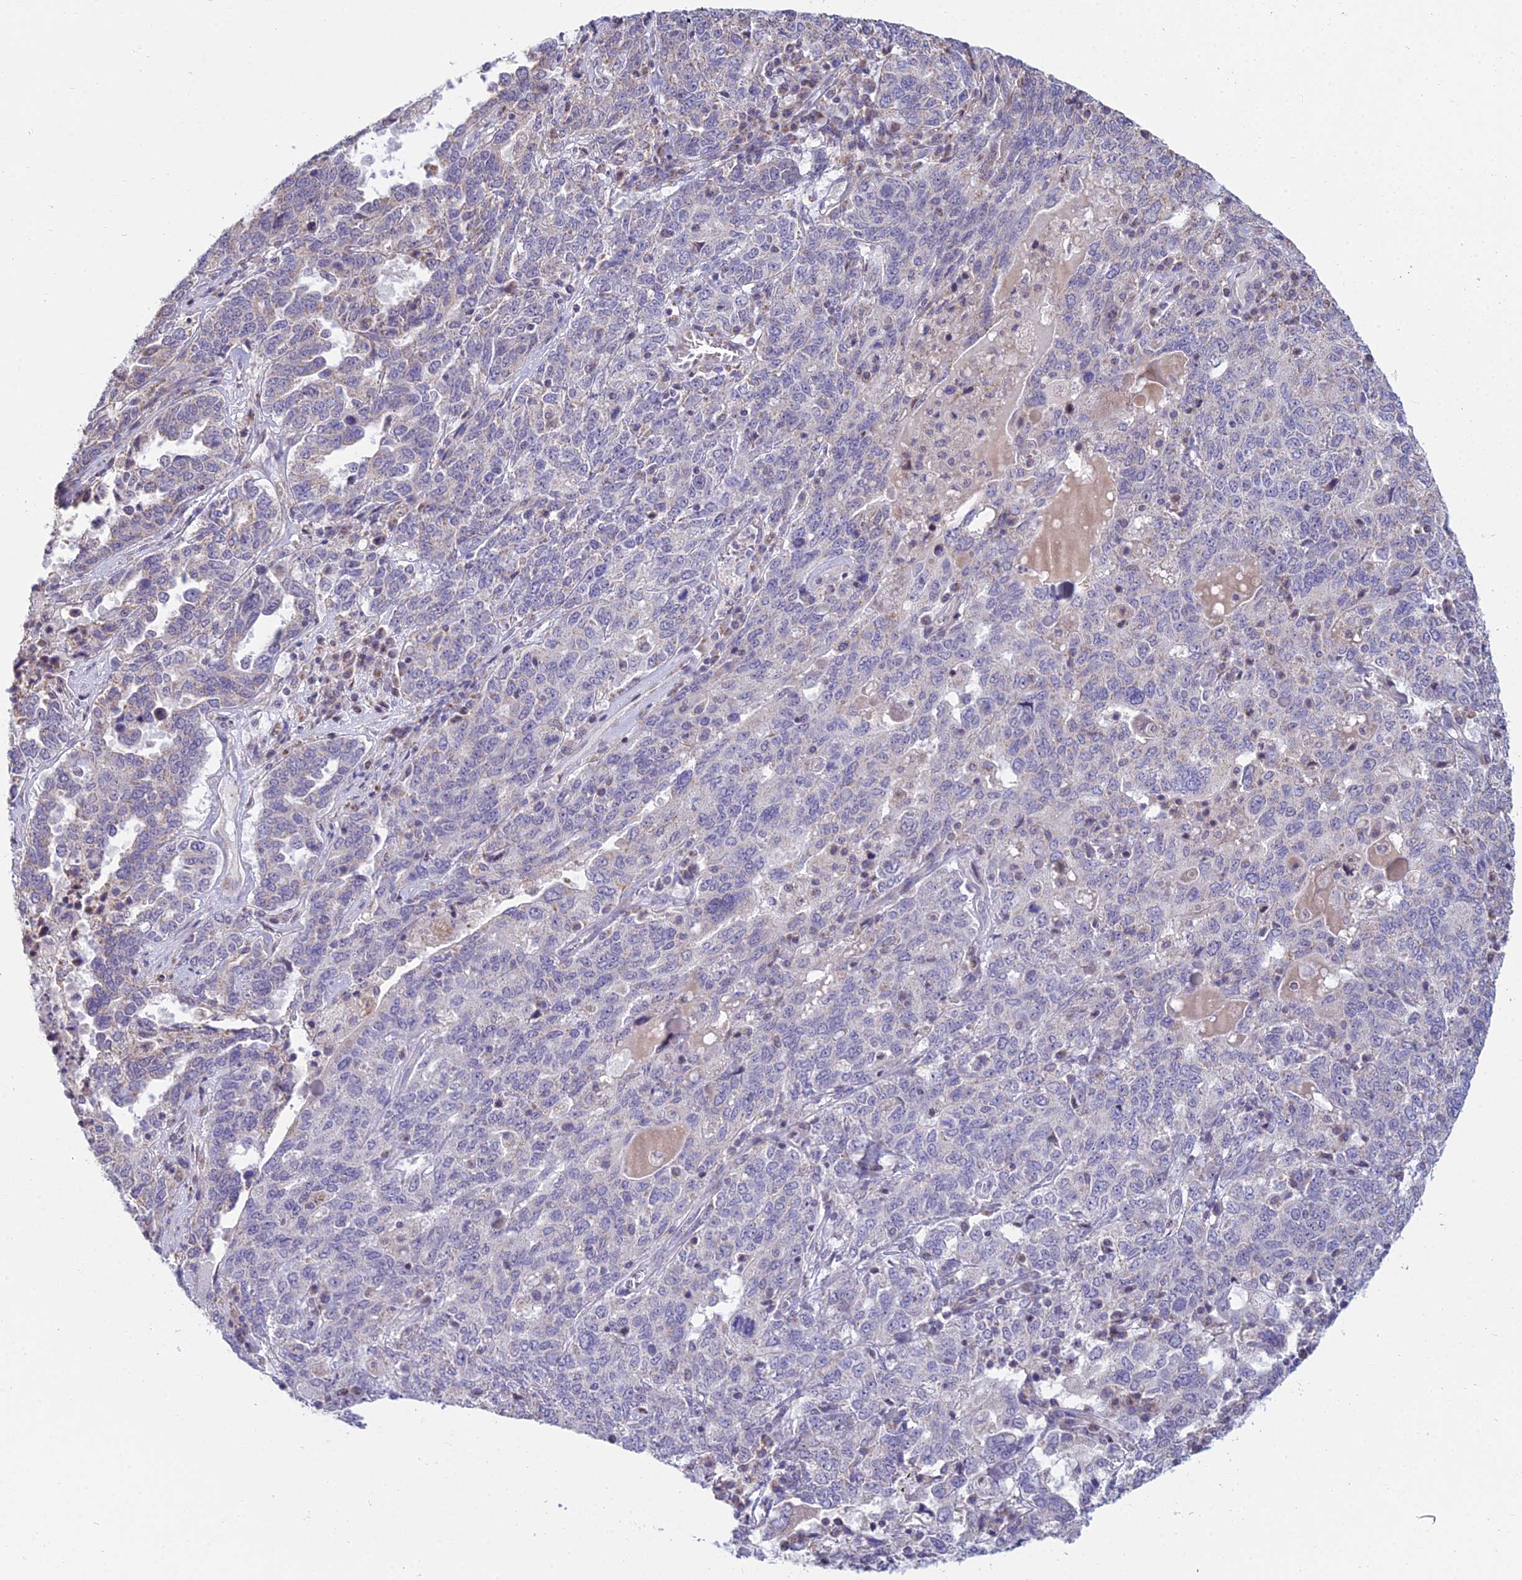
{"staining": {"intensity": "weak", "quantity": "<25%", "location": "cytoplasmic/membranous"}, "tissue": "ovarian cancer", "cell_type": "Tumor cells", "image_type": "cancer", "snomed": [{"axis": "morphology", "description": "Carcinoma, endometroid"}, {"axis": "topography", "description": "Ovary"}], "caption": "Human ovarian endometroid carcinoma stained for a protein using IHC demonstrates no staining in tumor cells.", "gene": "CFAP206", "patient": {"sex": "female", "age": 62}}